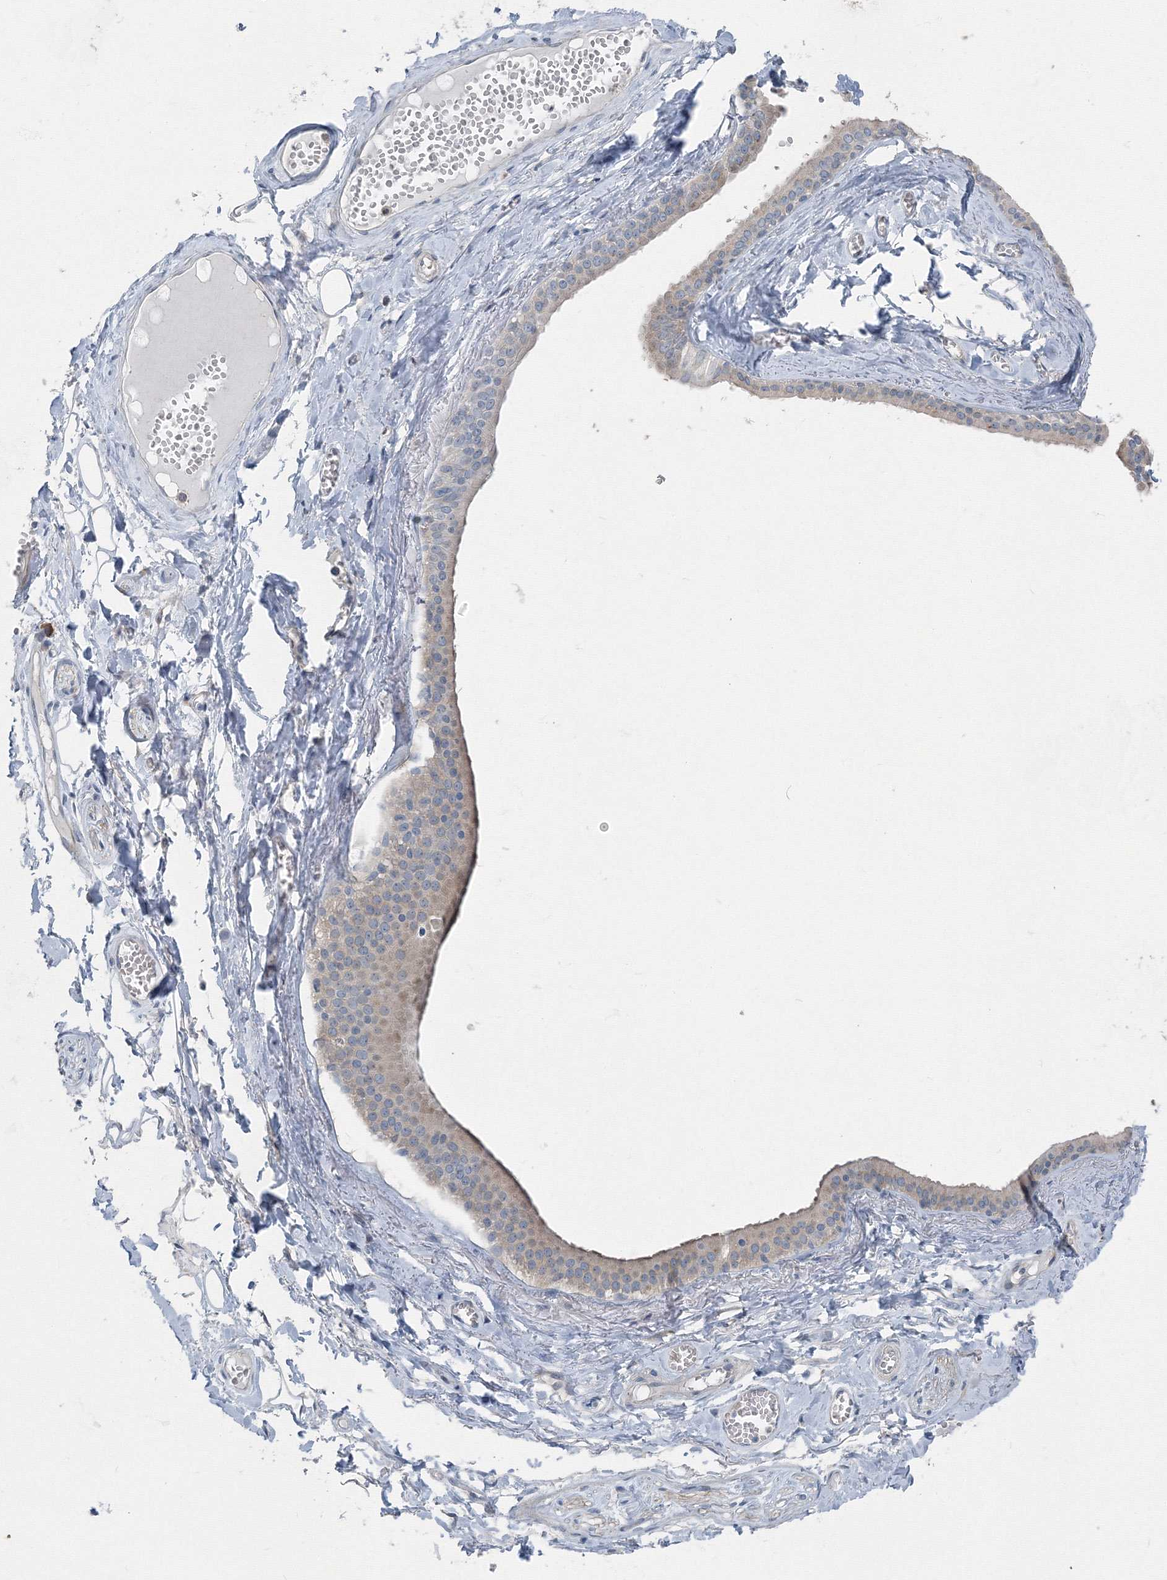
{"staining": {"intensity": "negative", "quantity": "none", "location": "none"}, "tissue": "adipose tissue", "cell_type": "Adipocytes", "image_type": "normal", "snomed": [{"axis": "morphology", "description": "Normal tissue, NOS"}, {"axis": "morphology", "description": "Inflammation, NOS"}, {"axis": "topography", "description": "Salivary gland"}, {"axis": "topography", "description": "Peripheral nerve tissue"}], "caption": "DAB (3,3'-diaminobenzidine) immunohistochemical staining of unremarkable adipose tissue exhibits no significant positivity in adipocytes.", "gene": "AASDH", "patient": {"sex": "female", "age": 75}}